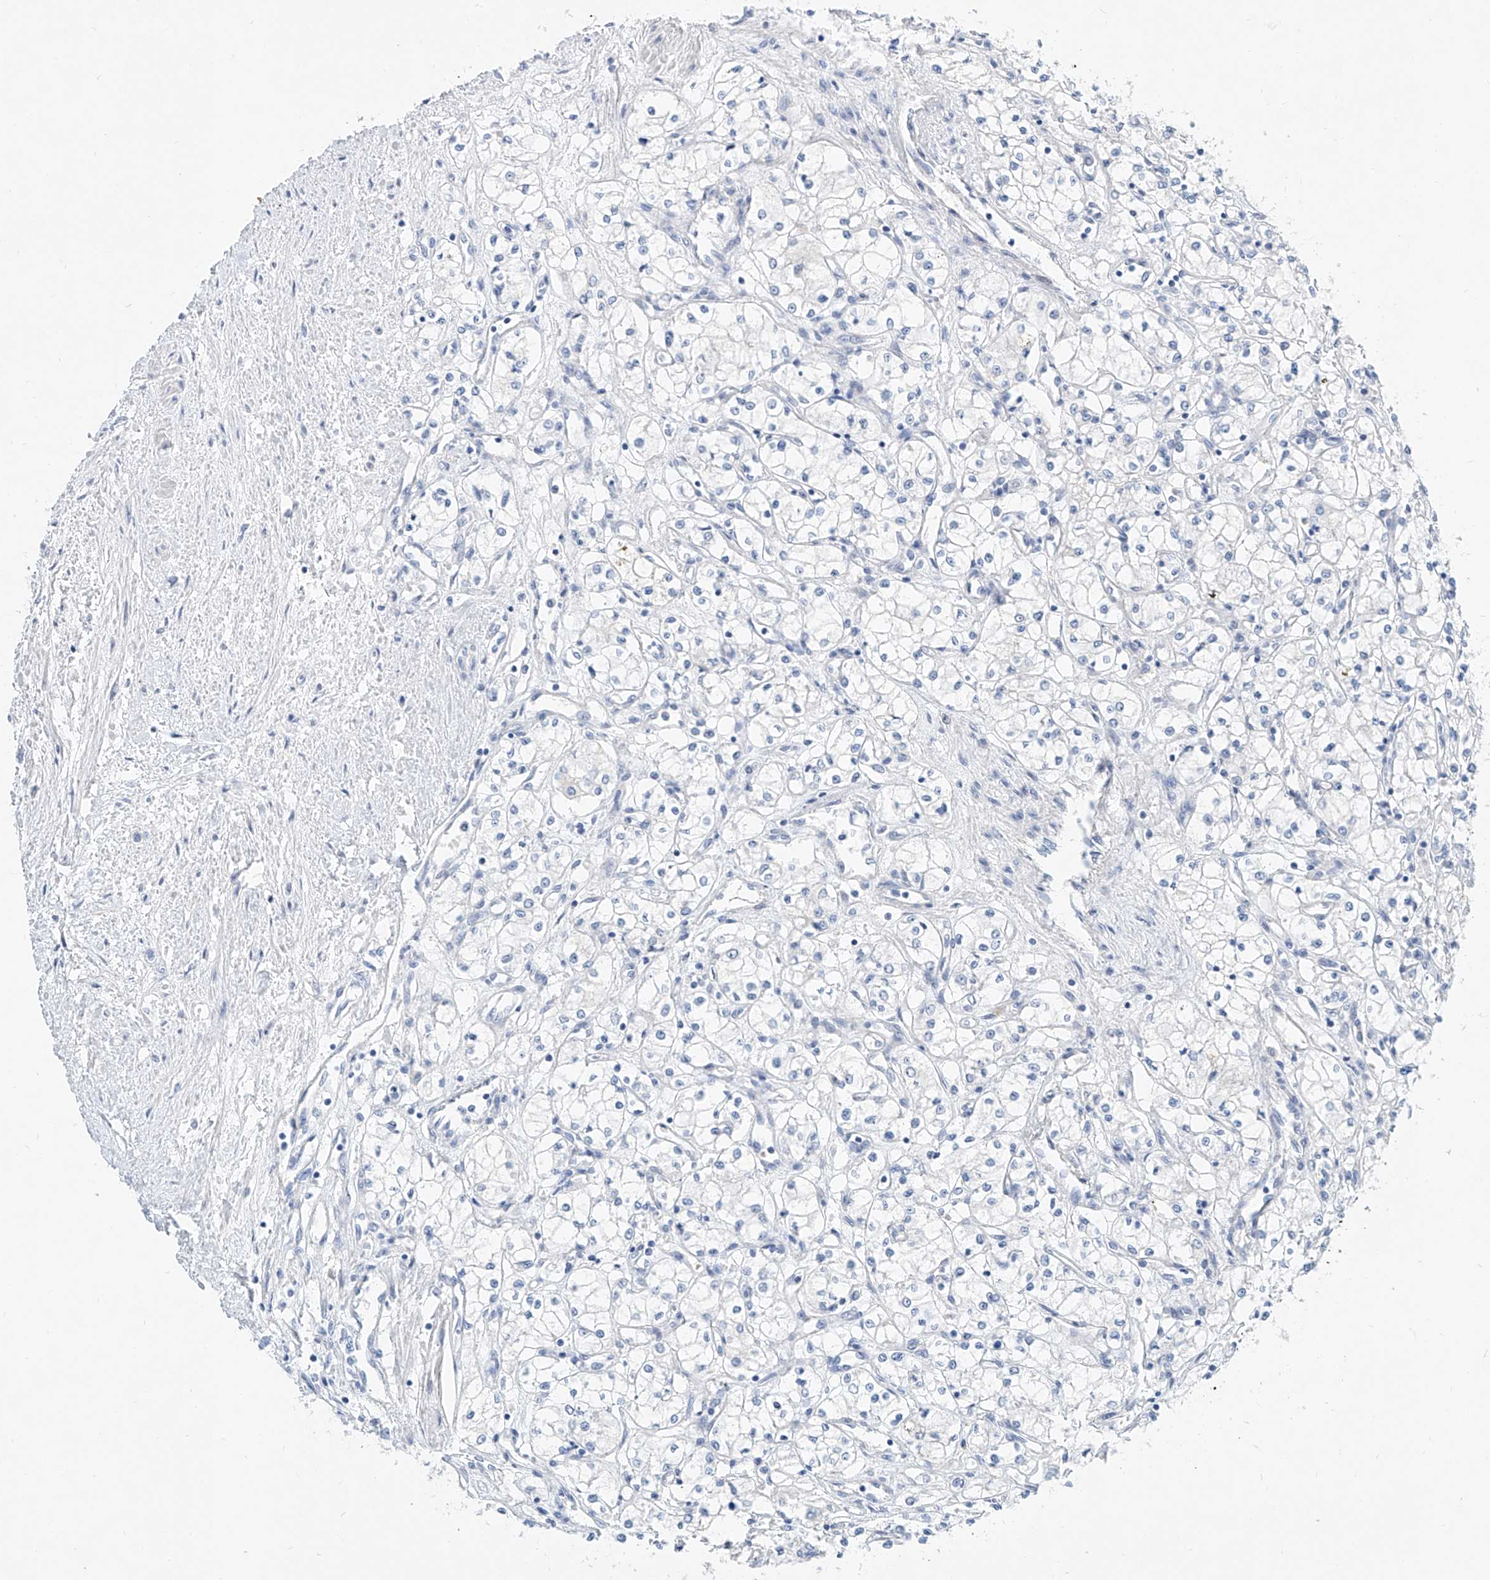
{"staining": {"intensity": "negative", "quantity": "none", "location": "none"}, "tissue": "renal cancer", "cell_type": "Tumor cells", "image_type": "cancer", "snomed": [{"axis": "morphology", "description": "Adenocarcinoma, NOS"}, {"axis": "topography", "description": "Kidney"}], "caption": "This is an immunohistochemistry (IHC) image of human renal cancer (adenocarcinoma). There is no staining in tumor cells.", "gene": "BPTF", "patient": {"sex": "male", "age": 59}}